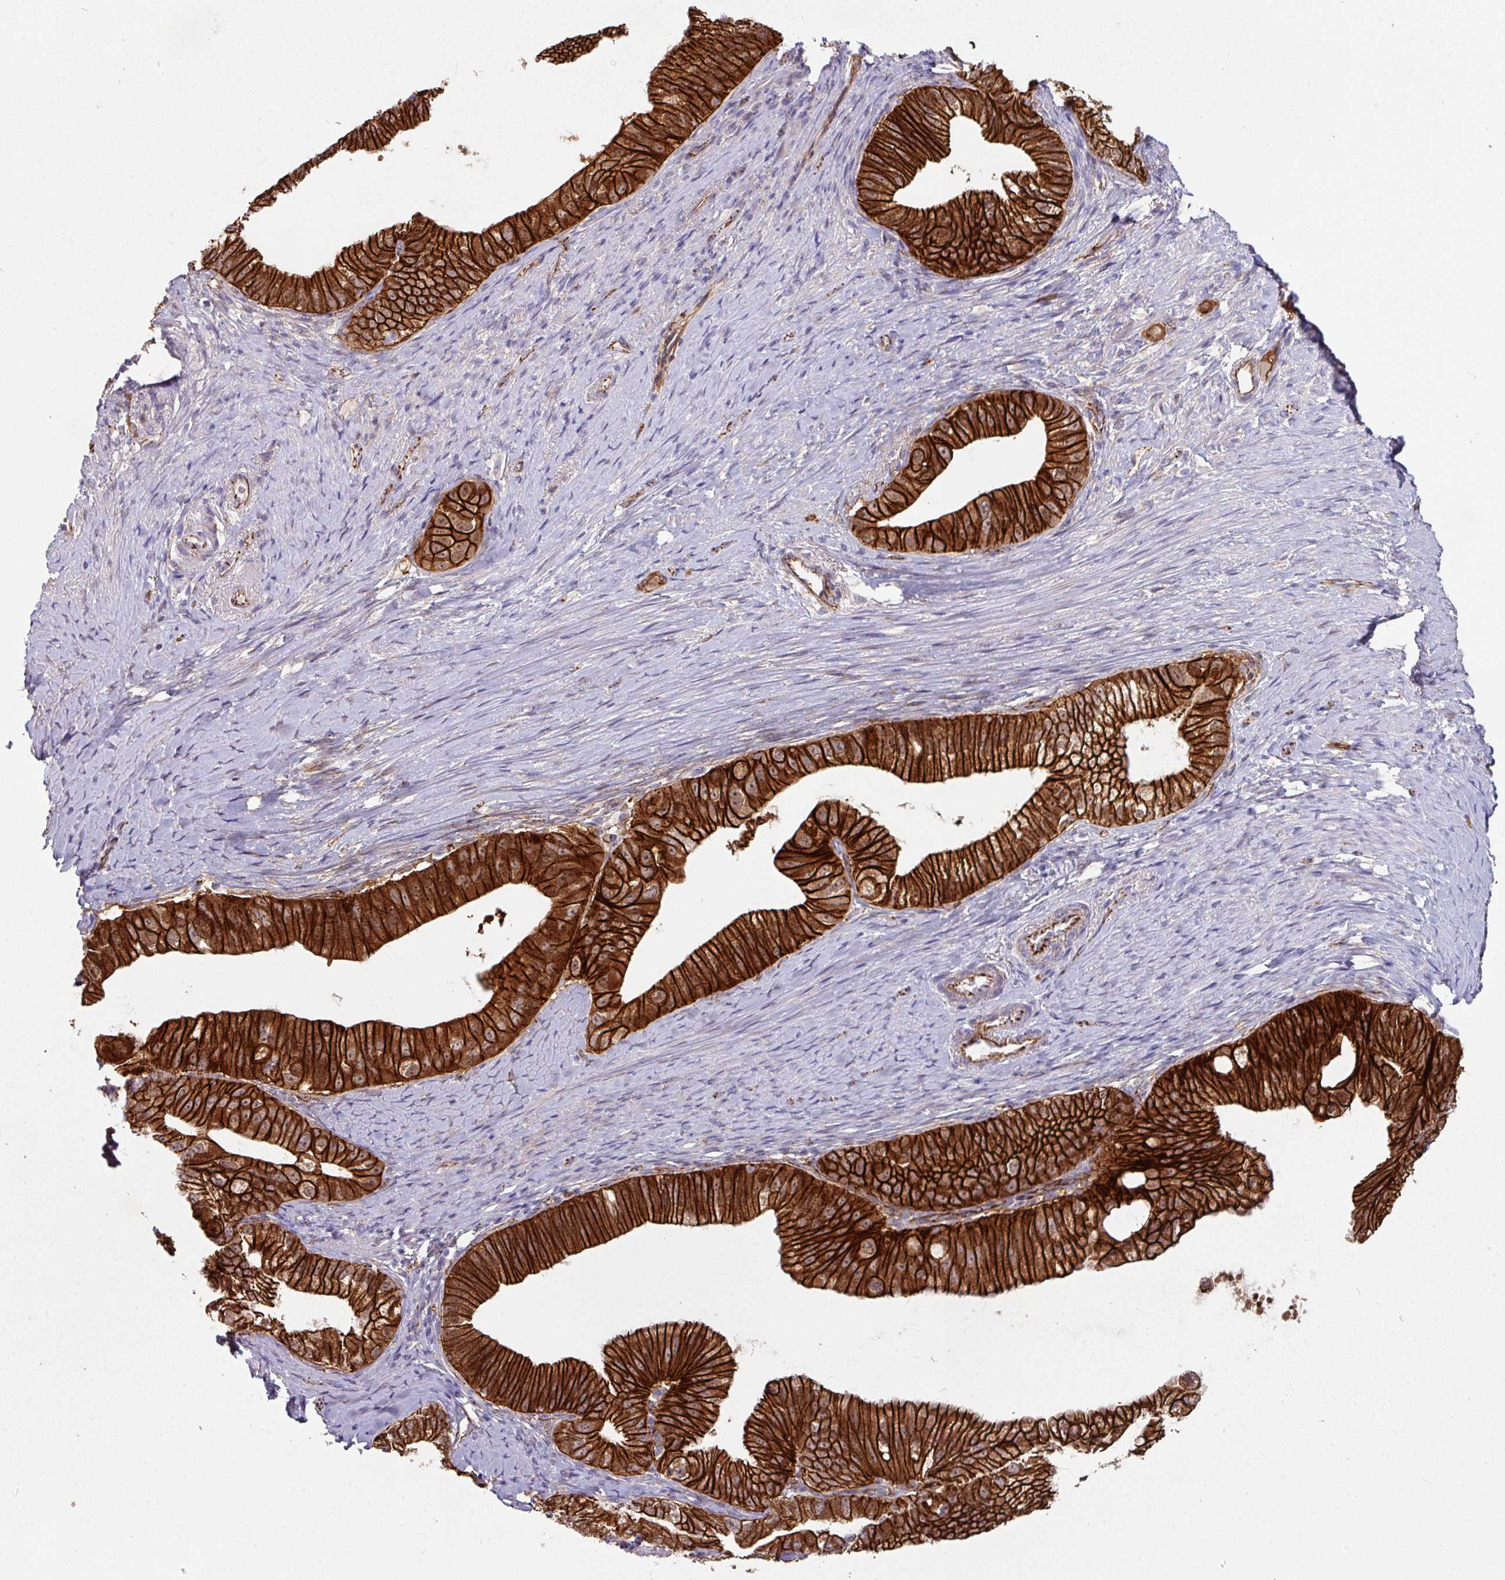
{"staining": {"intensity": "strong", "quantity": ">75%", "location": "cytoplasmic/membranous"}, "tissue": "pancreatic cancer", "cell_type": "Tumor cells", "image_type": "cancer", "snomed": [{"axis": "morphology", "description": "Adenocarcinoma, NOS"}, {"axis": "topography", "description": "Pancreas"}], "caption": "A high amount of strong cytoplasmic/membranous staining is appreciated in approximately >75% of tumor cells in adenocarcinoma (pancreatic) tissue. (Brightfield microscopy of DAB IHC at high magnification).", "gene": "JUP", "patient": {"sex": "male", "age": 70}}